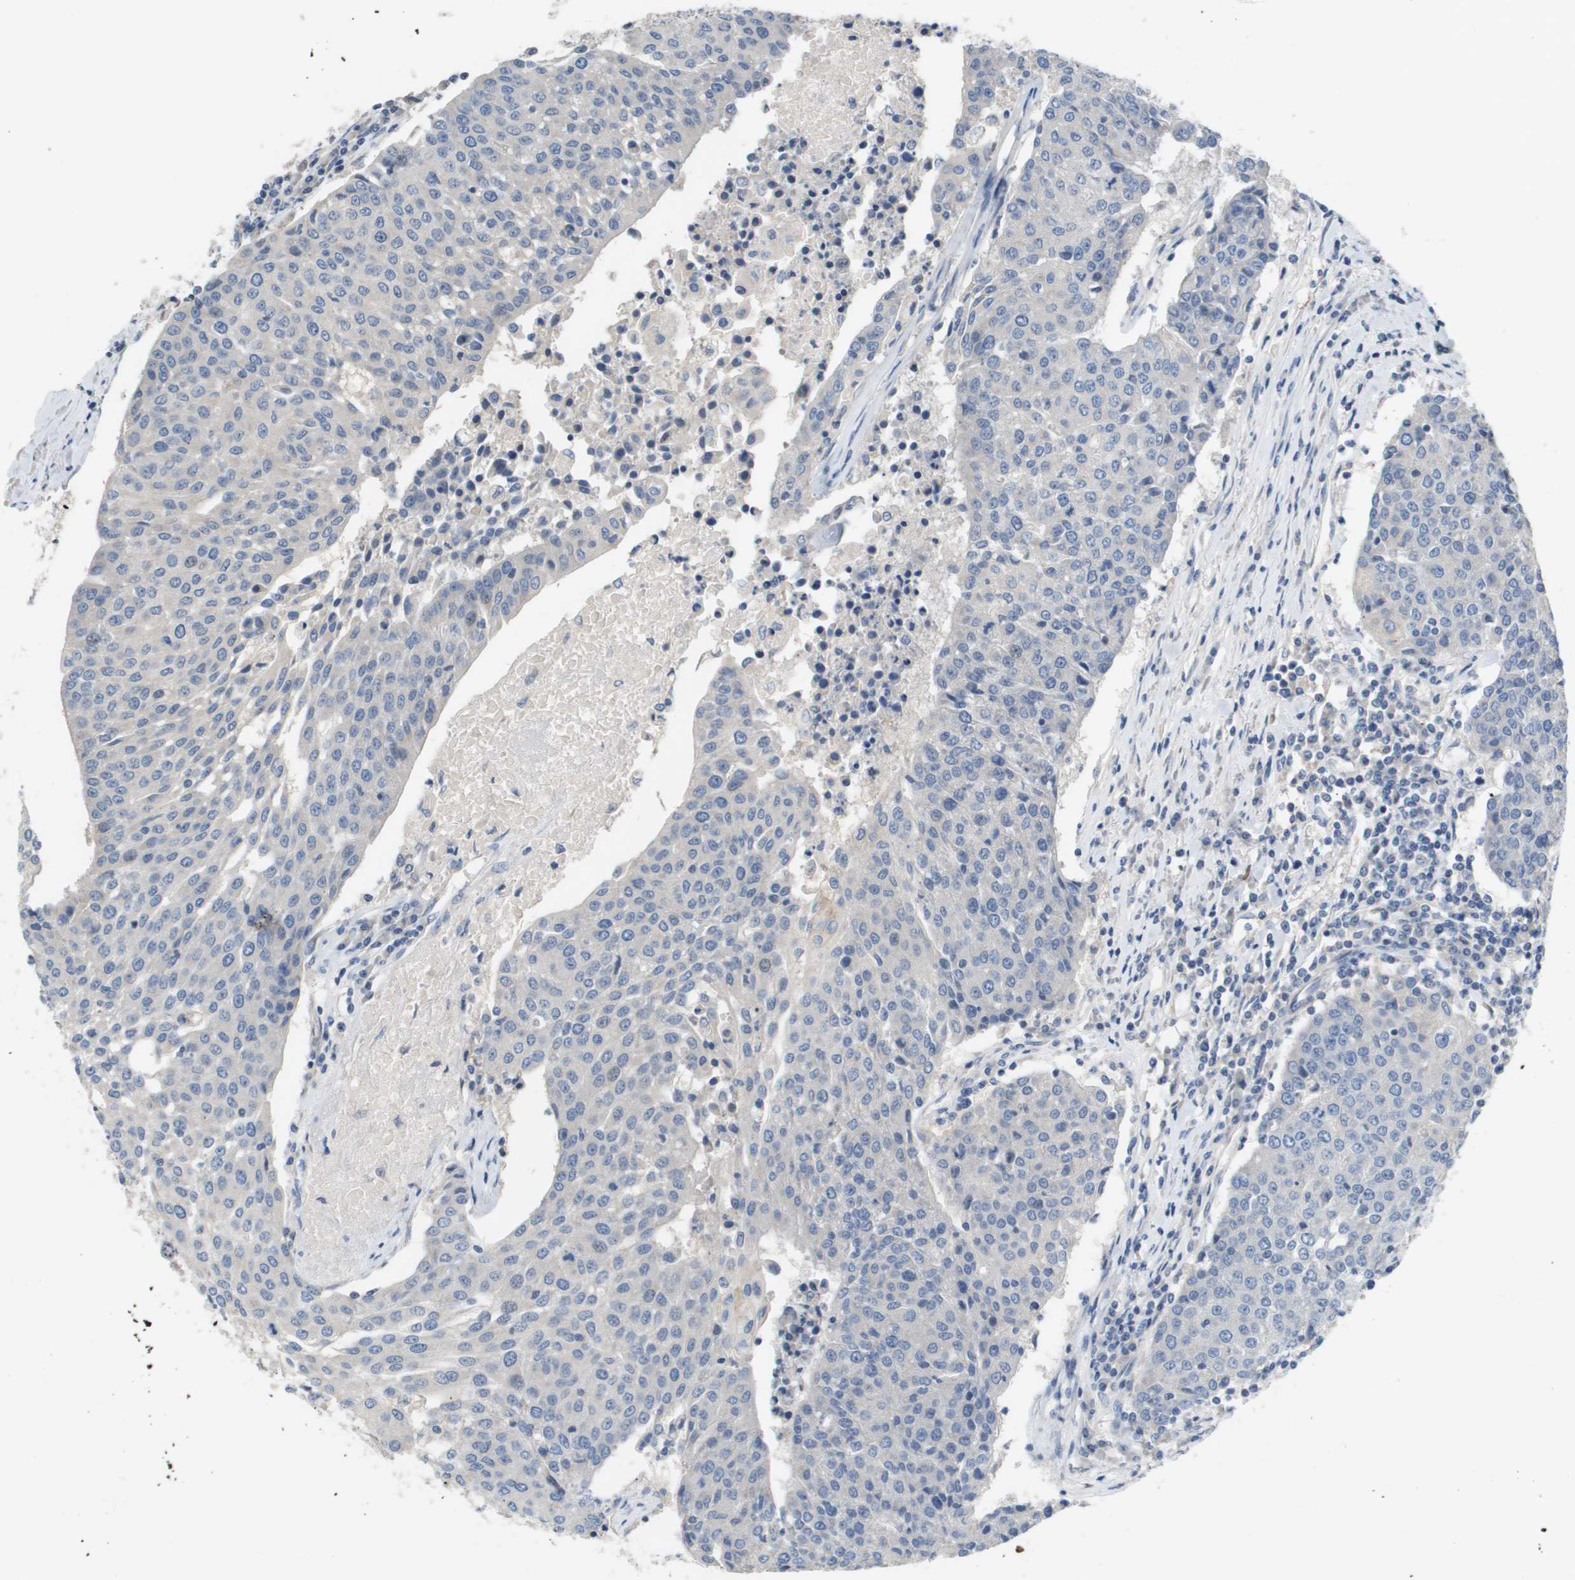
{"staining": {"intensity": "negative", "quantity": "none", "location": "none"}, "tissue": "urothelial cancer", "cell_type": "Tumor cells", "image_type": "cancer", "snomed": [{"axis": "morphology", "description": "Urothelial carcinoma, High grade"}, {"axis": "topography", "description": "Urinary bladder"}], "caption": "Tumor cells show no significant positivity in high-grade urothelial carcinoma. (DAB (3,3'-diaminobenzidine) immunohistochemistry (IHC), high magnification).", "gene": "CAPN11", "patient": {"sex": "female", "age": 85}}